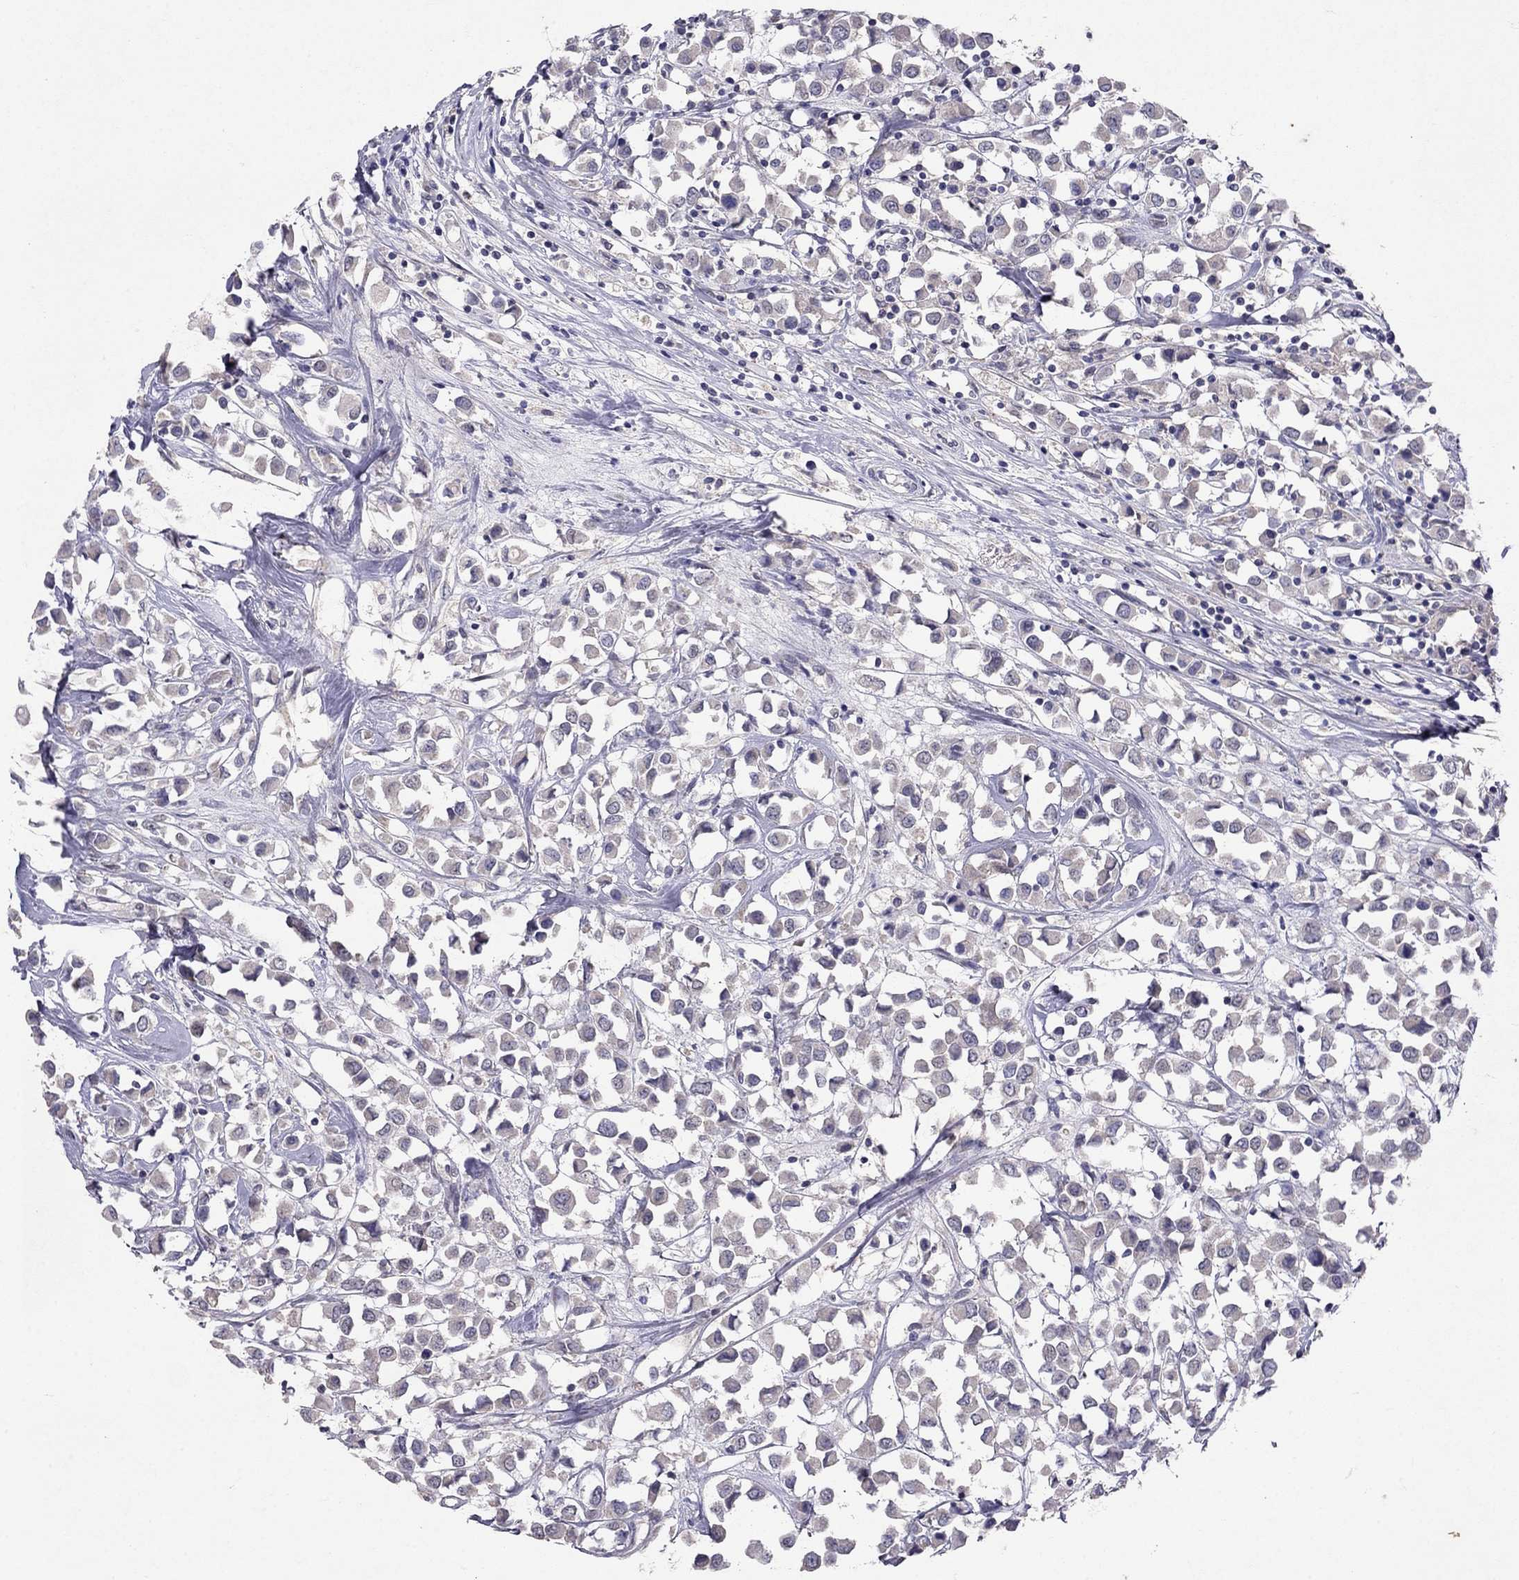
{"staining": {"intensity": "negative", "quantity": "none", "location": "none"}, "tissue": "breast cancer", "cell_type": "Tumor cells", "image_type": "cancer", "snomed": [{"axis": "morphology", "description": "Duct carcinoma"}, {"axis": "topography", "description": "Breast"}], "caption": "Immunohistochemistry of human breast cancer (intraductal carcinoma) shows no staining in tumor cells. The staining is performed using DAB (3,3'-diaminobenzidine) brown chromogen with nuclei counter-stained in using hematoxylin.", "gene": "FST", "patient": {"sex": "female", "age": 61}}